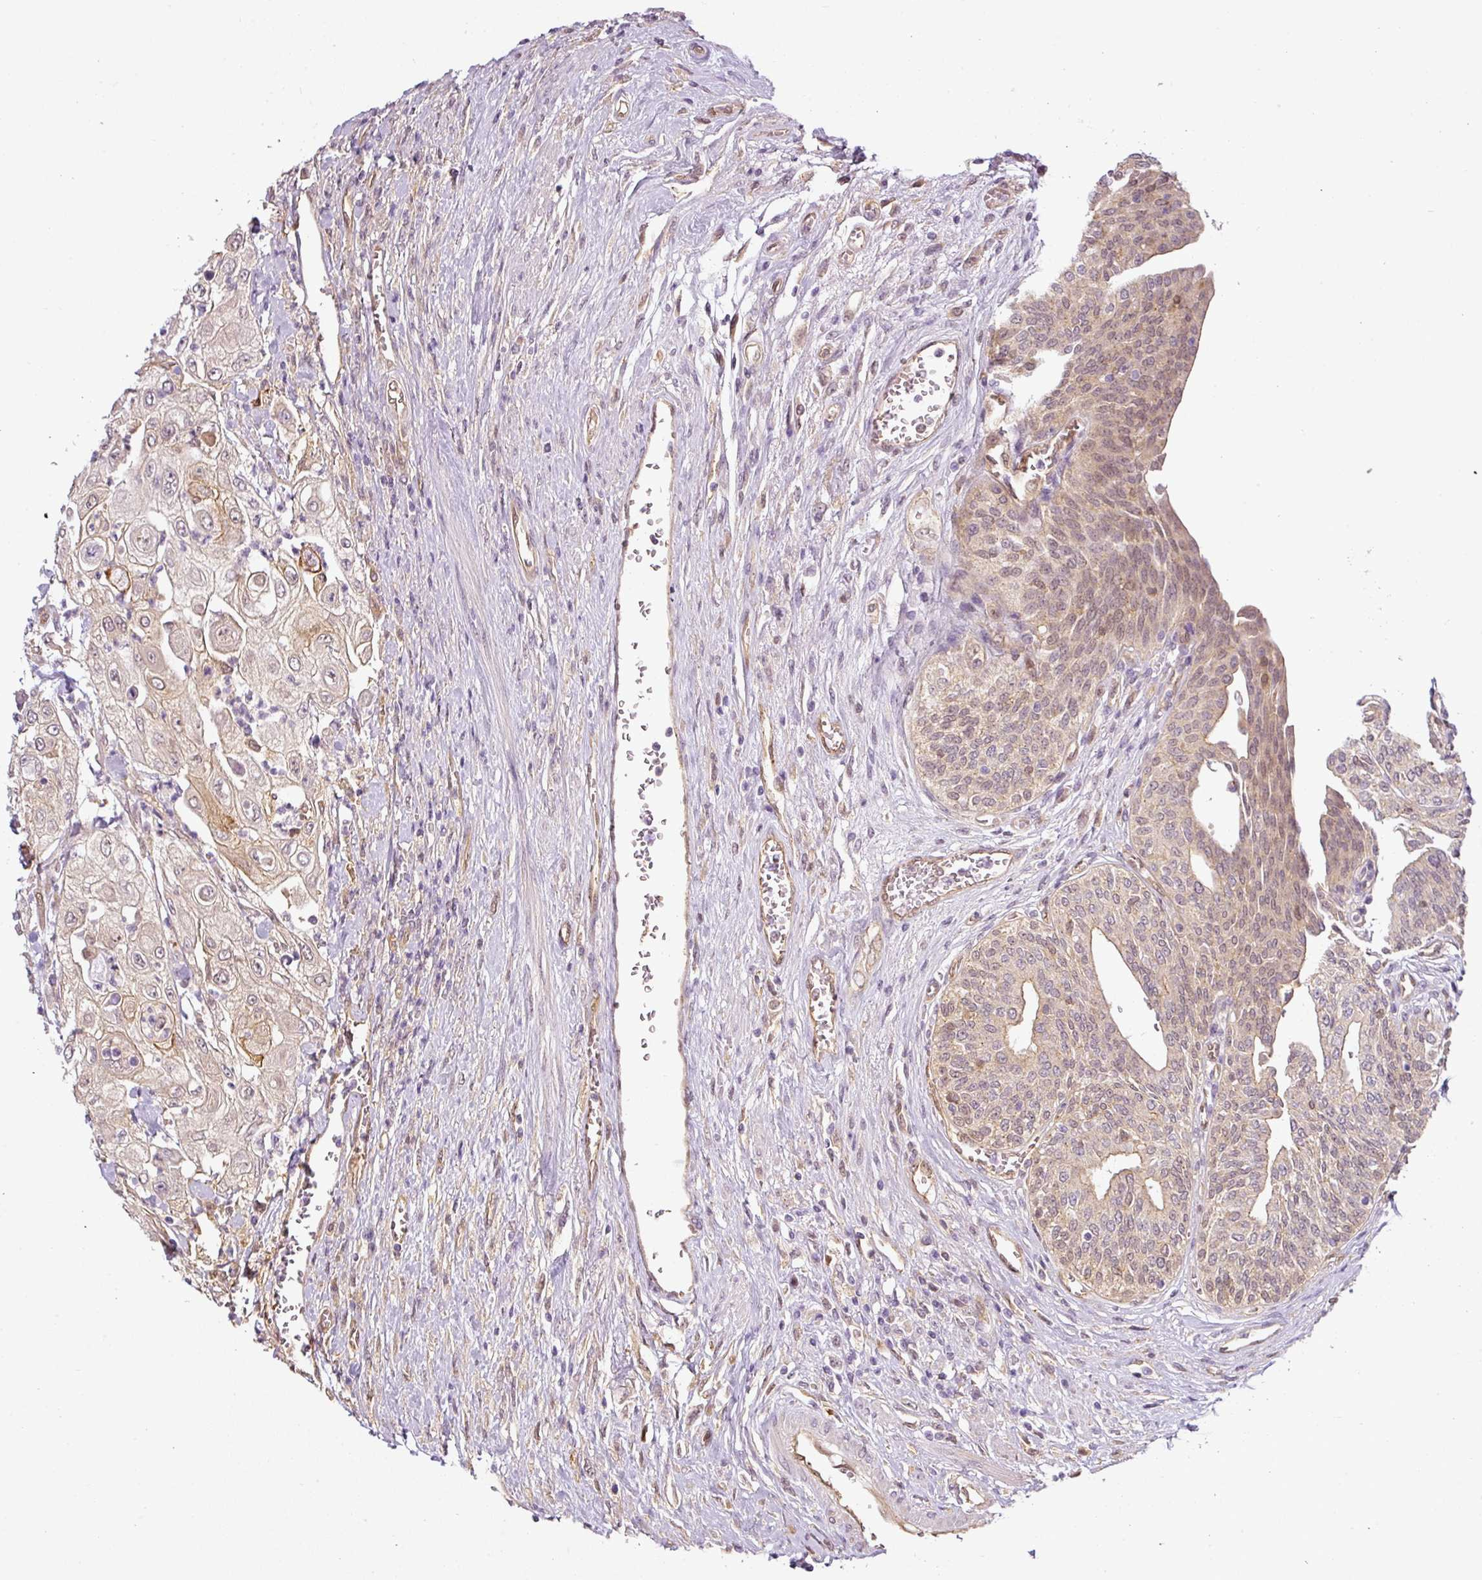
{"staining": {"intensity": "weak", "quantity": "<25%", "location": "nuclear"}, "tissue": "urothelial cancer", "cell_type": "Tumor cells", "image_type": "cancer", "snomed": [{"axis": "morphology", "description": "Urothelial carcinoma, High grade"}, {"axis": "topography", "description": "Urinary bladder"}], "caption": "Protein analysis of urothelial carcinoma (high-grade) demonstrates no significant positivity in tumor cells.", "gene": "ANKRD18A", "patient": {"sex": "female", "age": 79}}